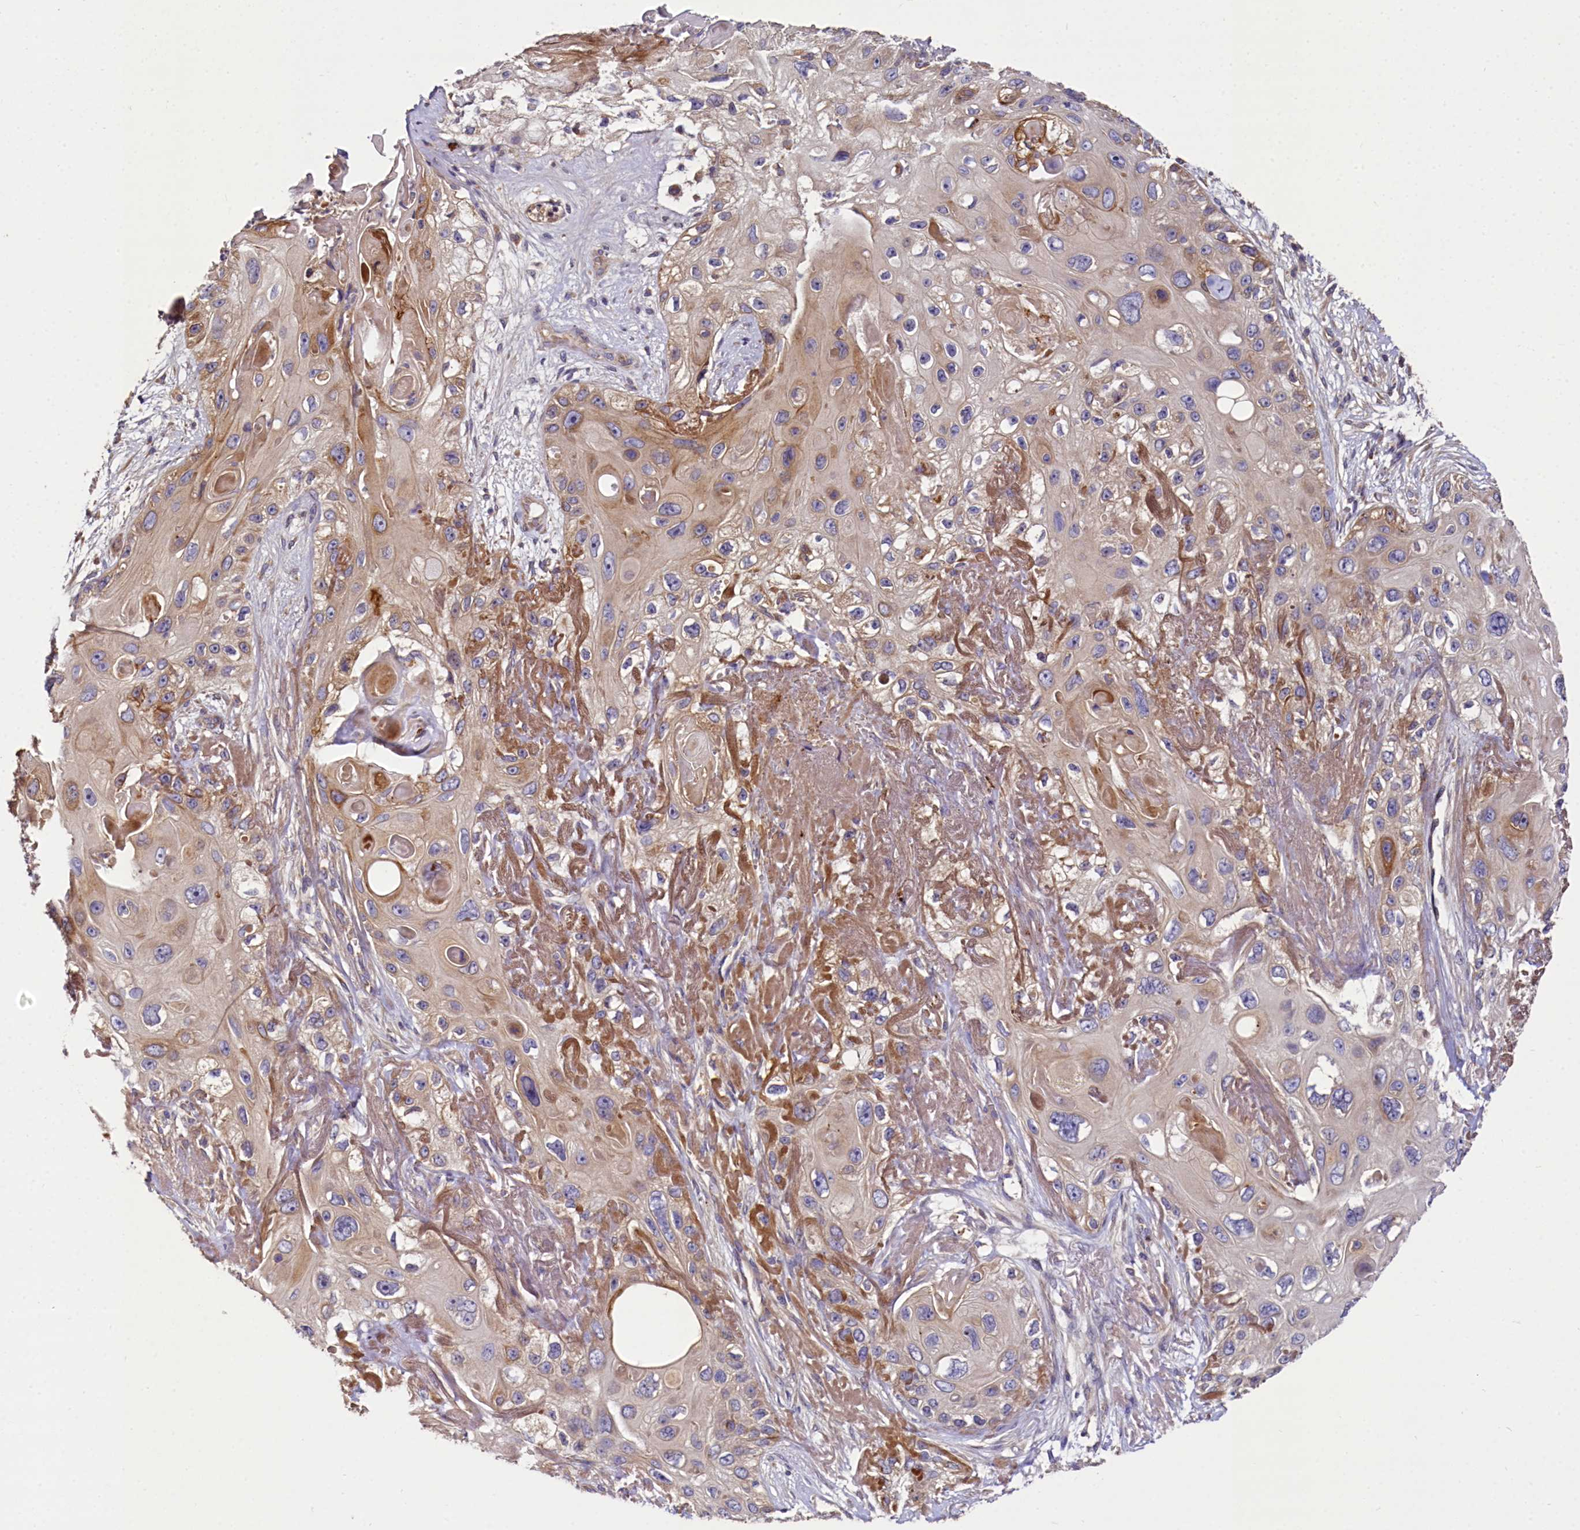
{"staining": {"intensity": "moderate", "quantity": "25%-75%", "location": "cytoplasmic/membranous"}, "tissue": "skin cancer", "cell_type": "Tumor cells", "image_type": "cancer", "snomed": [{"axis": "morphology", "description": "Normal tissue, NOS"}, {"axis": "morphology", "description": "Squamous cell carcinoma, NOS"}, {"axis": "topography", "description": "Skin"}], "caption": "This image reveals immunohistochemistry staining of skin cancer, with medium moderate cytoplasmic/membranous expression in approximately 25%-75% of tumor cells.", "gene": "SPRYD3", "patient": {"sex": "male", "age": 72}}